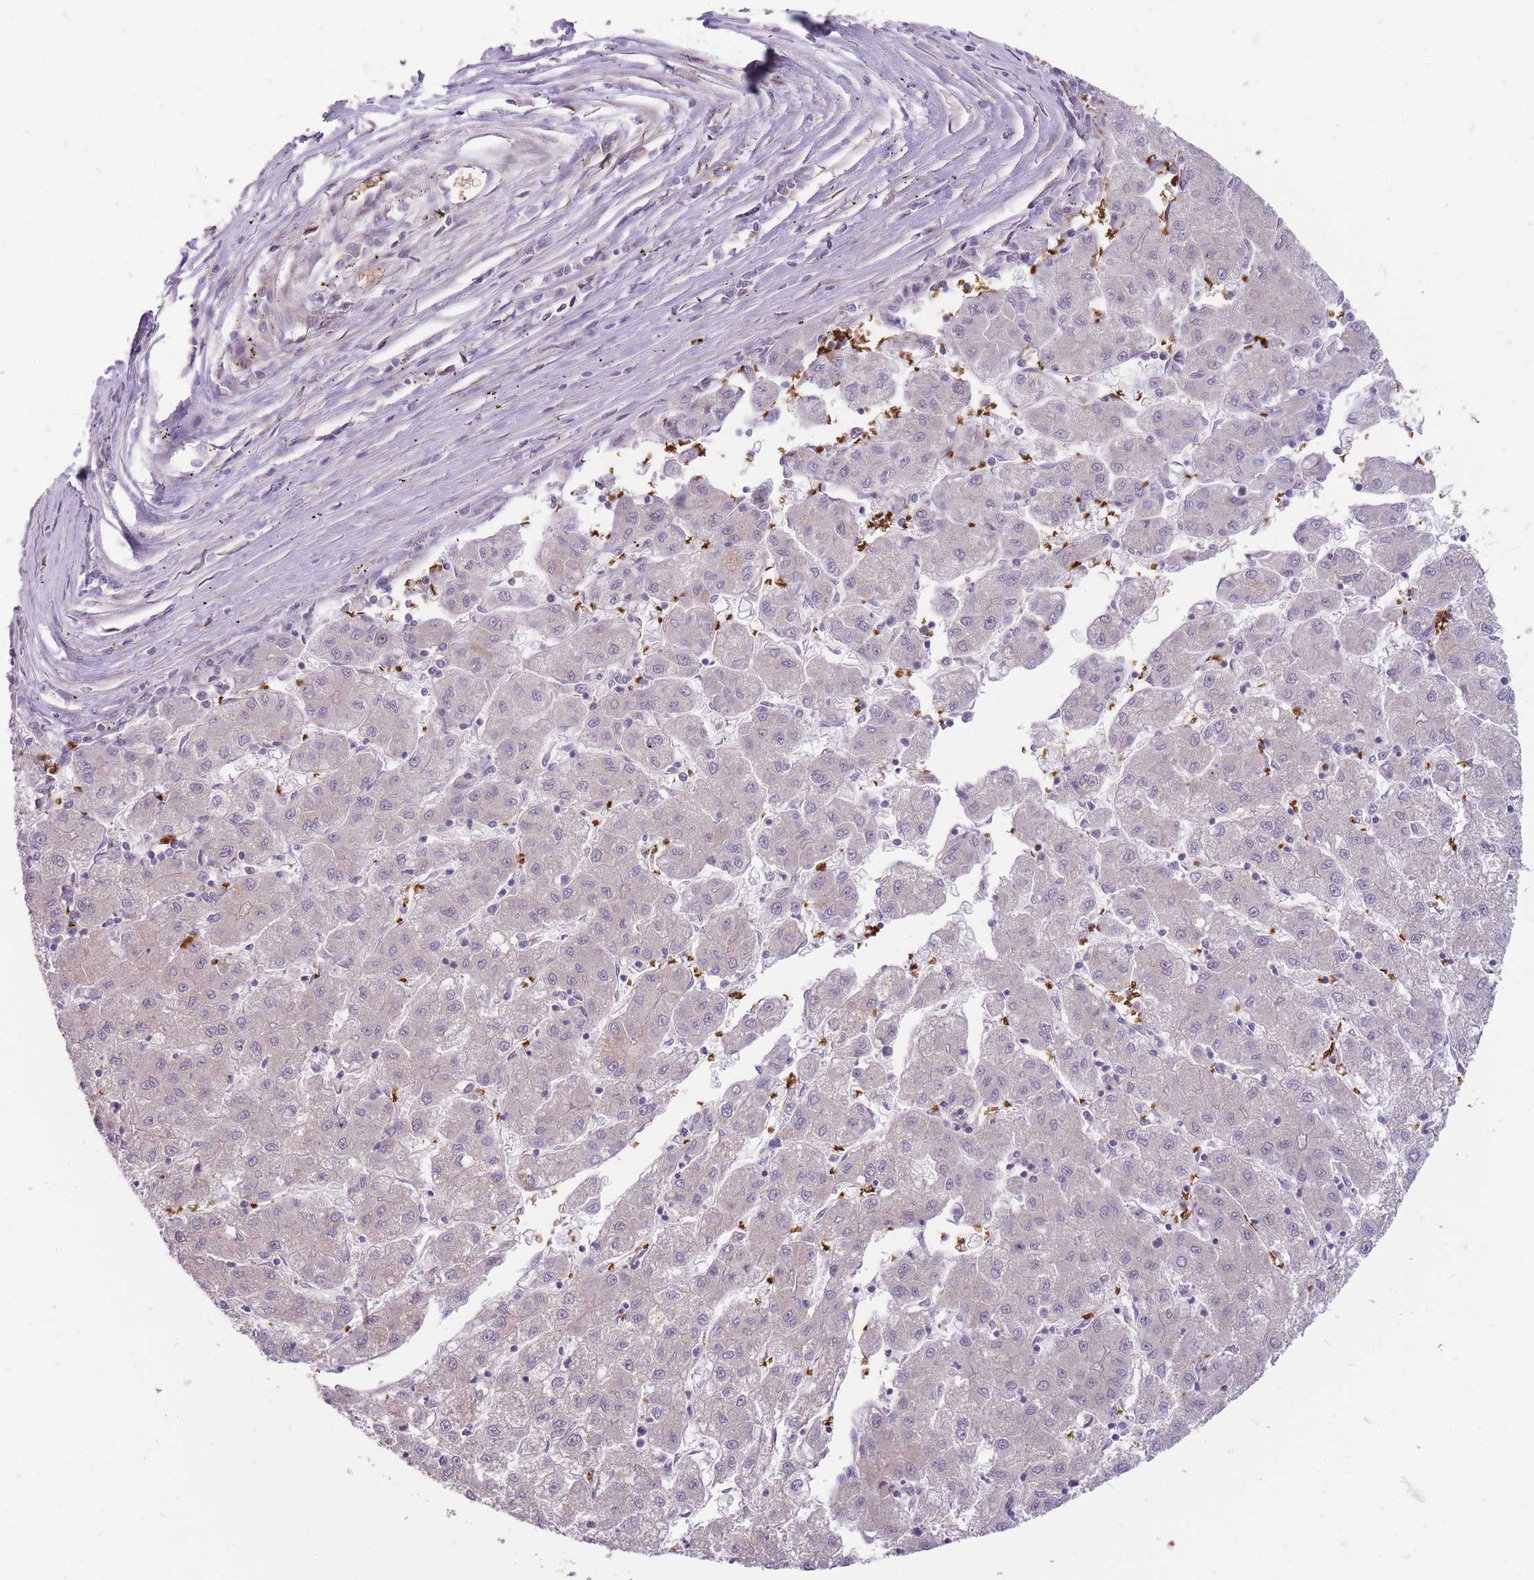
{"staining": {"intensity": "negative", "quantity": "none", "location": "none"}, "tissue": "liver cancer", "cell_type": "Tumor cells", "image_type": "cancer", "snomed": [{"axis": "morphology", "description": "Carcinoma, Hepatocellular, NOS"}, {"axis": "topography", "description": "Liver"}], "caption": "Tumor cells show no significant protein expression in hepatocellular carcinoma (liver).", "gene": "ANKRD10", "patient": {"sex": "male", "age": 72}}